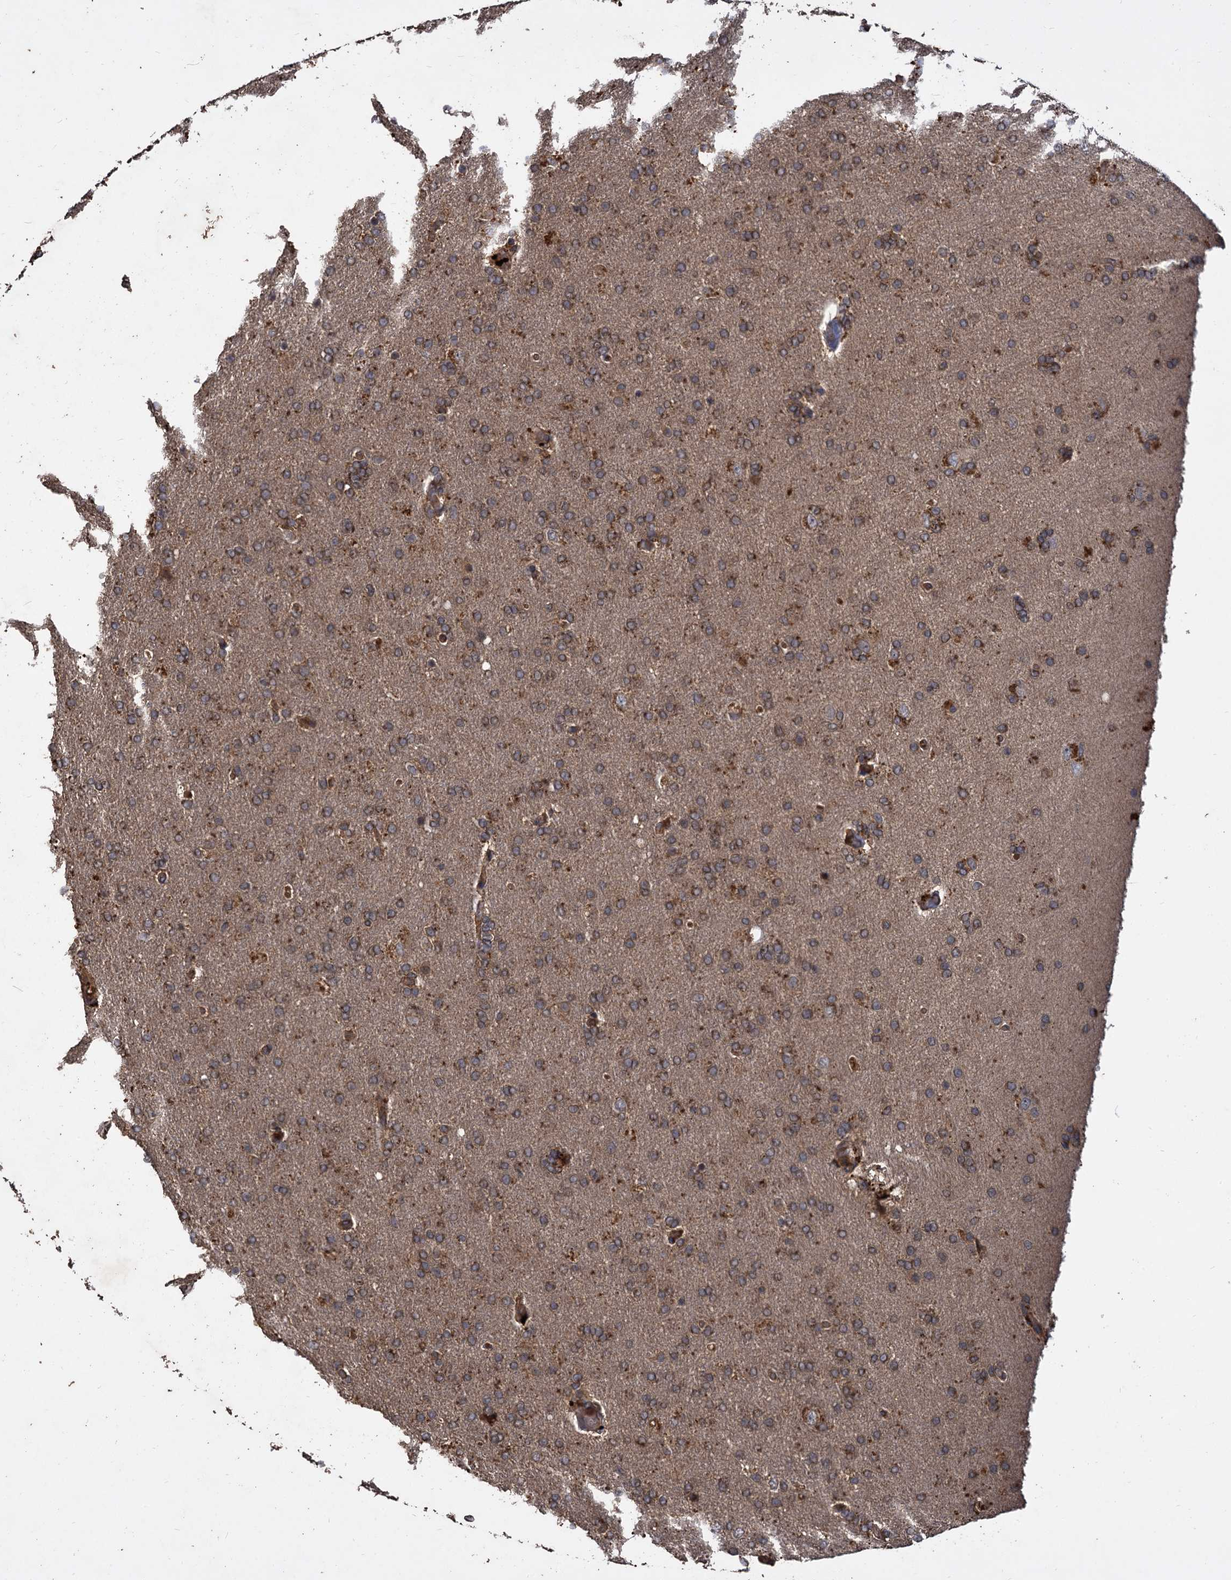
{"staining": {"intensity": "moderate", "quantity": "<25%", "location": "cytoplasmic/membranous"}, "tissue": "glioma", "cell_type": "Tumor cells", "image_type": "cancer", "snomed": [{"axis": "morphology", "description": "Glioma, malignant, High grade"}, {"axis": "topography", "description": "Brain"}], "caption": "Immunohistochemical staining of high-grade glioma (malignant) shows low levels of moderate cytoplasmic/membranous expression in about <25% of tumor cells.", "gene": "GCLC", "patient": {"sex": "male", "age": 72}}